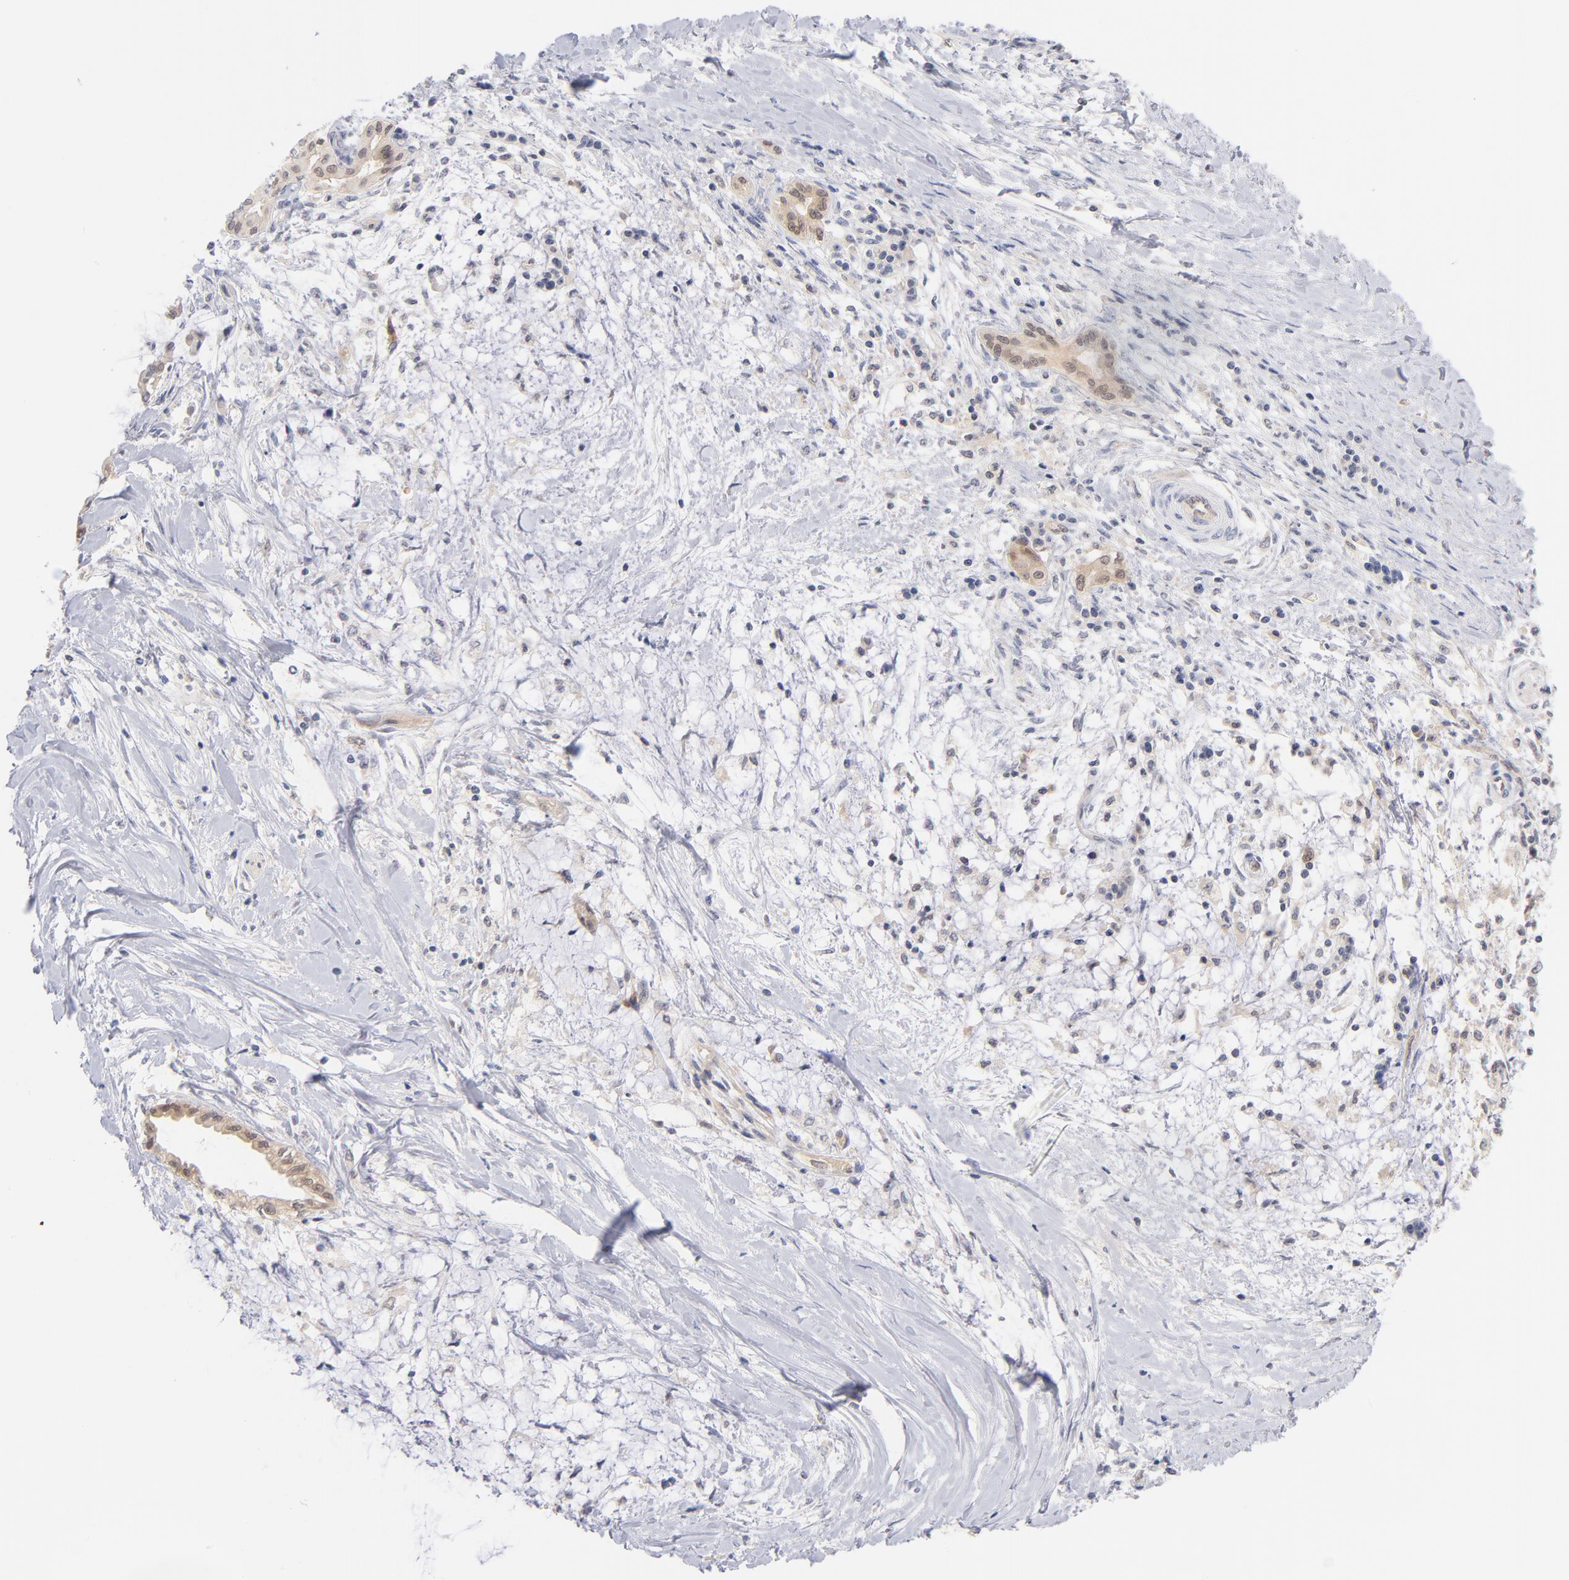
{"staining": {"intensity": "weak", "quantity": ">75%", "location": "cytoplasmic/membranous"}, "tissue": "pancreatic cancer", "cell_type": "Tumor cells", "image_type": "cancer", "snomed": [{"axis": "morphology", "description": "Adenocarcinoma, NOS"}, {"axis": "topography", "description": "Pancreas"}], "caption": "Tumor cells demonstrate low levels of weak cytoplasmic/membranous expression in about >75% of cells in pancreatic adenocarcinoma. The staining is performed using DAB brown chromogen to label protein expression. The nuclei are counter-stained blue using hematoxylin.", "gene": "CASP6", "patient": {"sex": "female", "age": 64}}